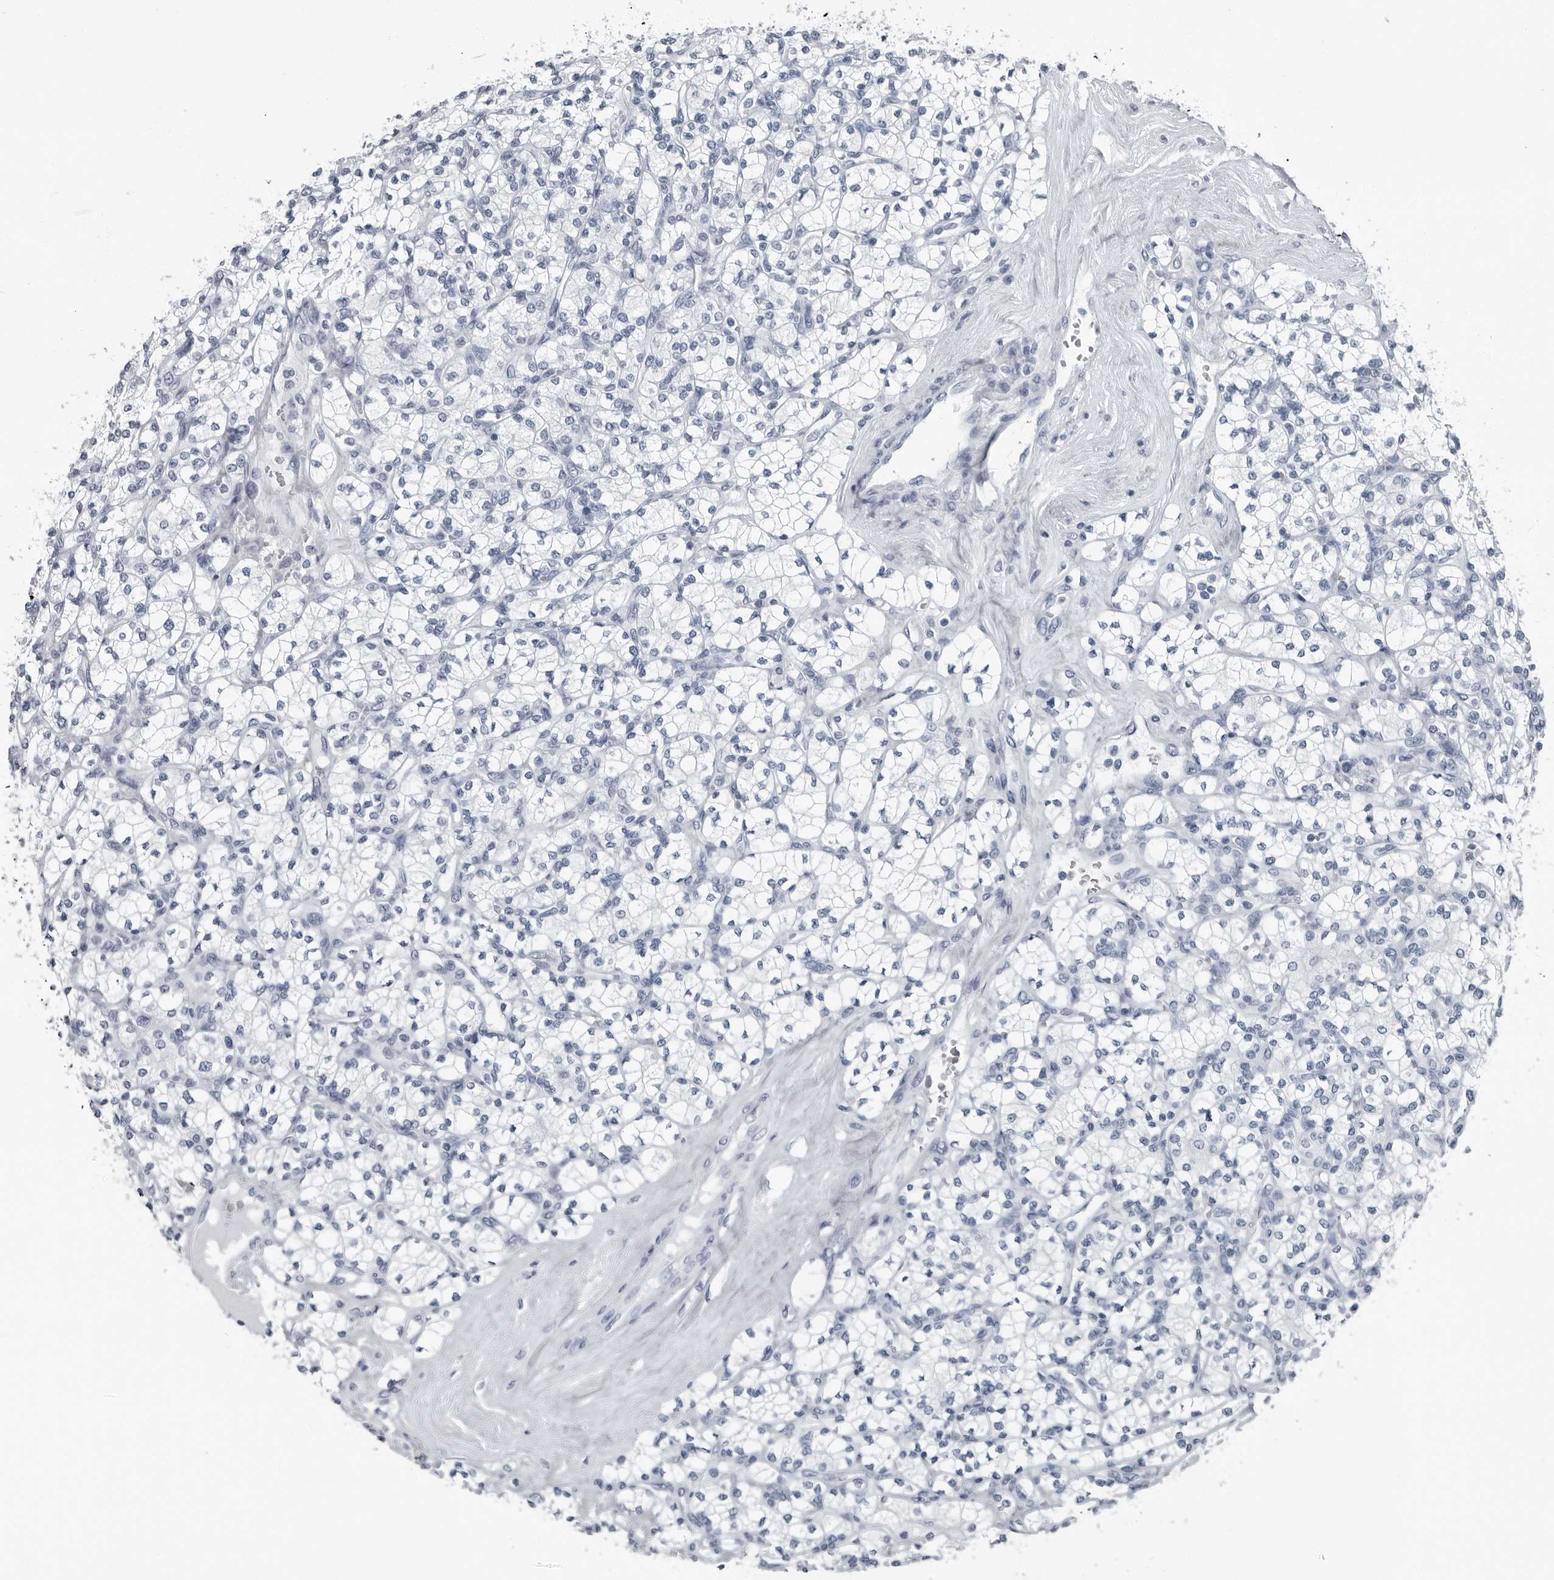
{"staining": {"intensity": "negative", "quantity": "none", "location": "none"}, "tissue": "renal cancer", "cell_type": "Tumor cells", "image_type": "cancer", "snomed": [{"axis": "morphology", "description": "Adenocarcinoma, NOS"}, {"axis": "topography", "description": "Kidney"}], "caption": "IHC photomicrograph of renal adenocarcinoma stained for a protein (brown), which reveals no staining in tumor cells.", "gene": "PRSS1", "patient": {"sex": "male", "age": 77}}